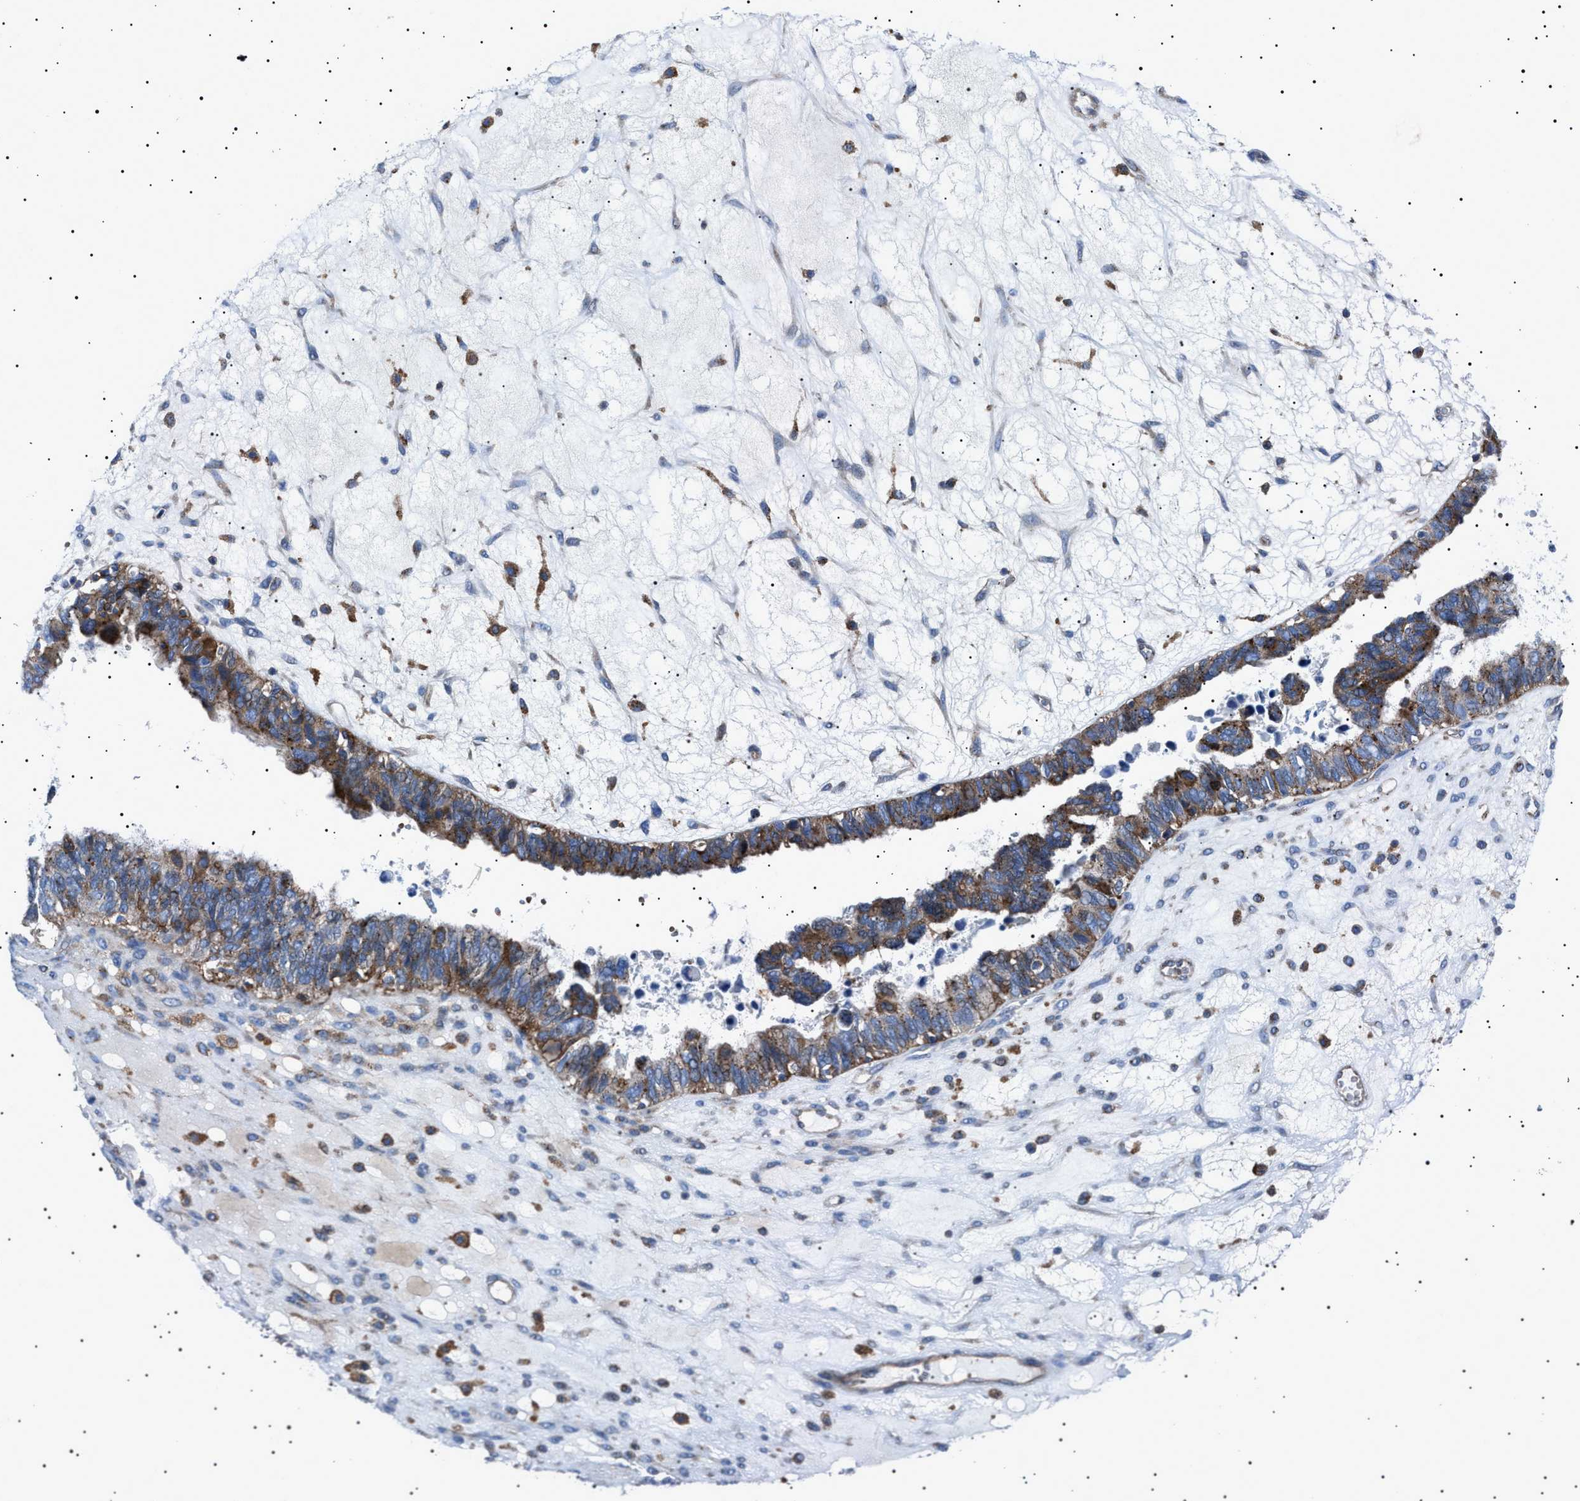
{"staining": {"intensity": "moderate", "quantity": ">75%", "location": "cytoplasmic/membranous"}, "tissue": "ovarian cancer", "cell_type": "Tumor cells", "image_type": "cancer", "snomed": [{"axis": "morphology", "description": "Cystadenocarcinoma, serous, NOS"}, {"axis": "topography", "description": "Ovary"}], "caption": "The immunohistochemical stain shows moderate cytoplasmic/membranous staining in tumor cells of serous cystadenocarcinoma (ovarian) tissue.", "gene": "NEU1", "patient": {"sex": "female", "age": 79}}